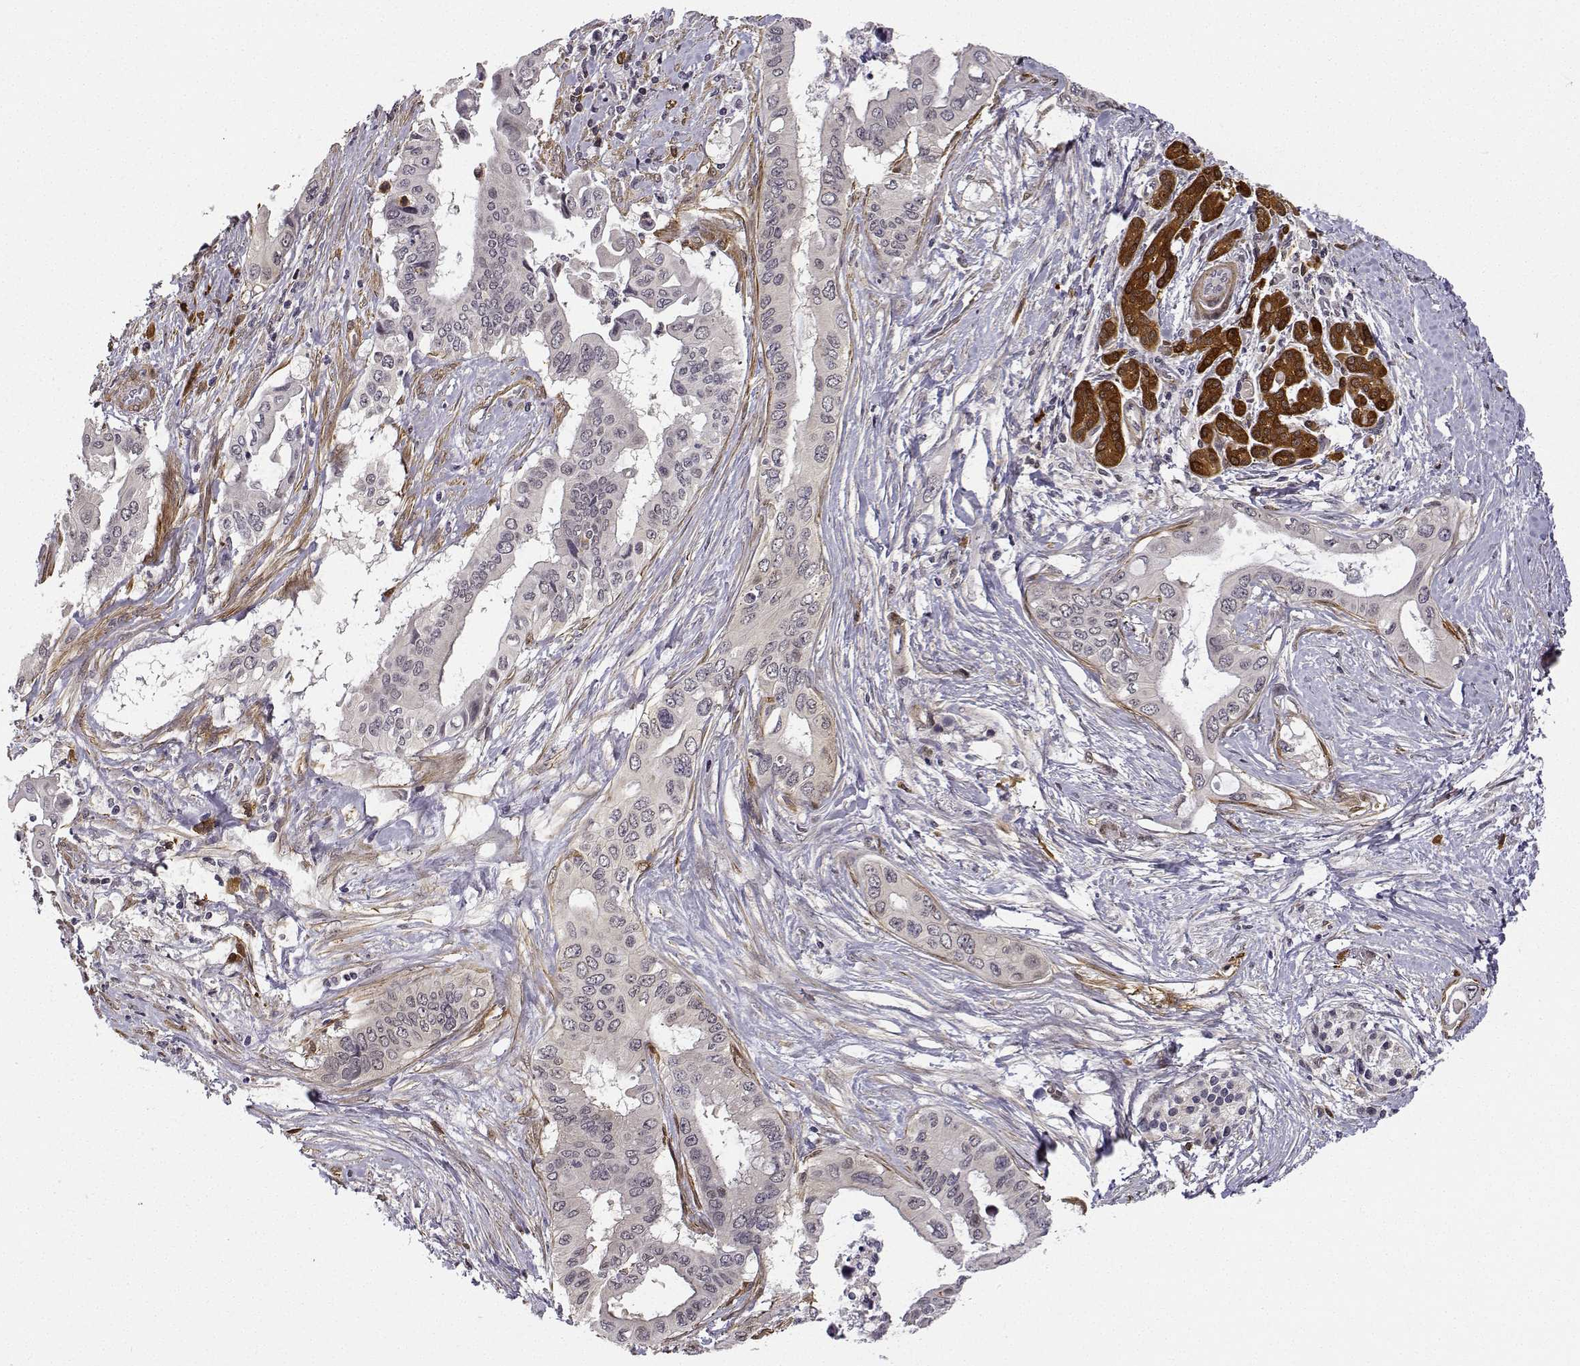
{"staining": {"intensity": "negative", "quantity": "none", "location": "none"}, "tissue": "pancreatic cancer", "cell_type": "Tumor cells", "image_type": "cancer", "snomed": [{"axis": "morphology", "description": "Adenocarcinoma, NOS"}, {"axis": "topography", "description": "Pancreas"}], "caption": "High magnification brightfield microscopy of pancreatic cancer stained with DAB (3,3'-diaminobenzidine) (brown) and counterstained with hematoxylin (blue): tumor cells show no significant staining.", "gene": "PHGDH", "patient": {"sex": "female", "age": 77}}